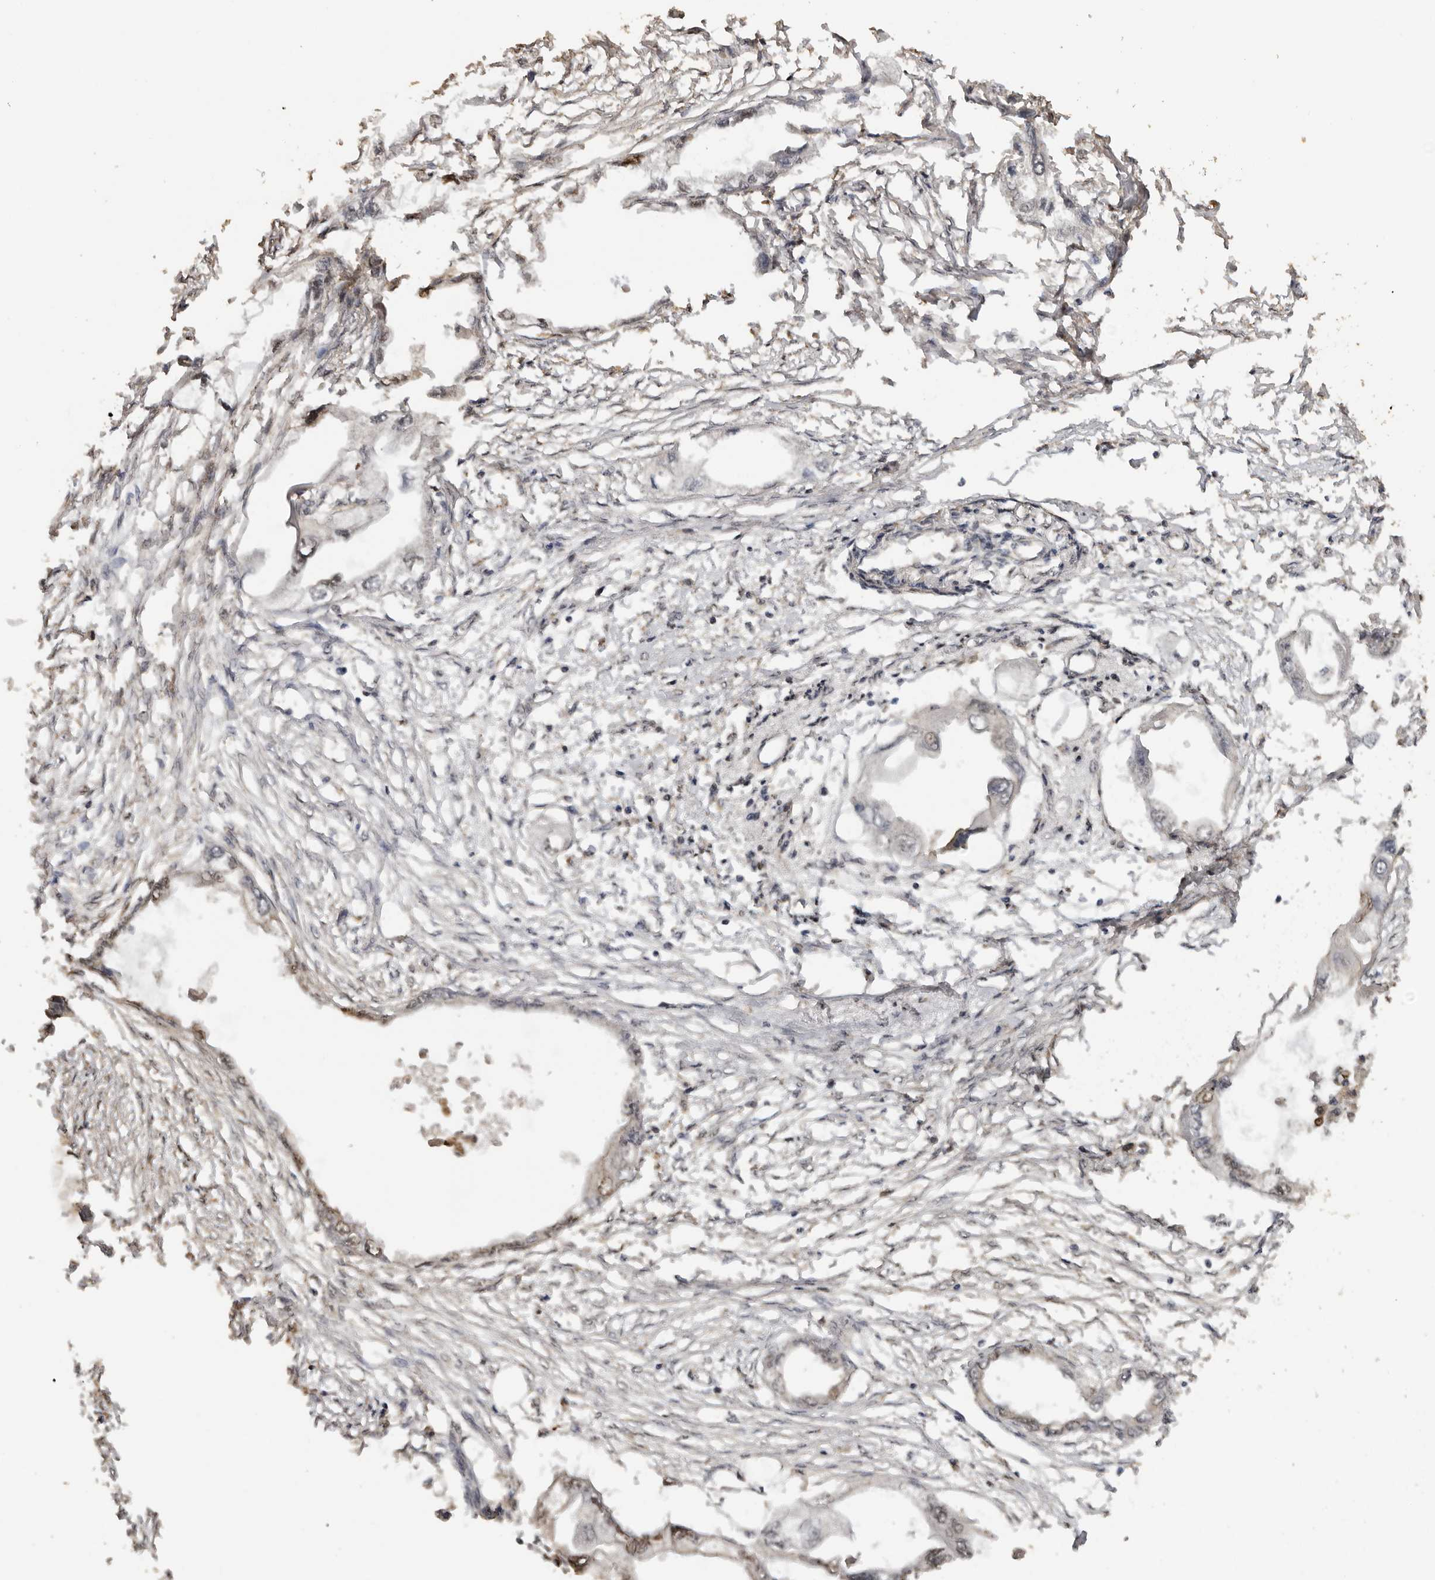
{"staining": {"intensity": "weak", "quantity": "25%-75%", "location": "nuclear"}, "tissue": "endometrial cancer", "cell_type": "Tumor cells", "image_type": "cancer", "snomed": [{"axis": "morphology", "description": "Adenocarcinoma, NOS"}, {"axis": "morphology", "description": "Adenocarcinoma, metastatic, NOS"}, {"axis": "topography", "description": "Adipose tissue"}, {"axis": "topography", "description": "Endometrium"}], "caption": "The immunohistochemical stain shows weak nuclear staining in tumor cells of endometrial cancer (adenocarcinoma) tissue. The protein is shown in brown color, while the nuclei are stained blue.", "gene": "KIF2B", "patient": {"sex": "female", "age": 67}}